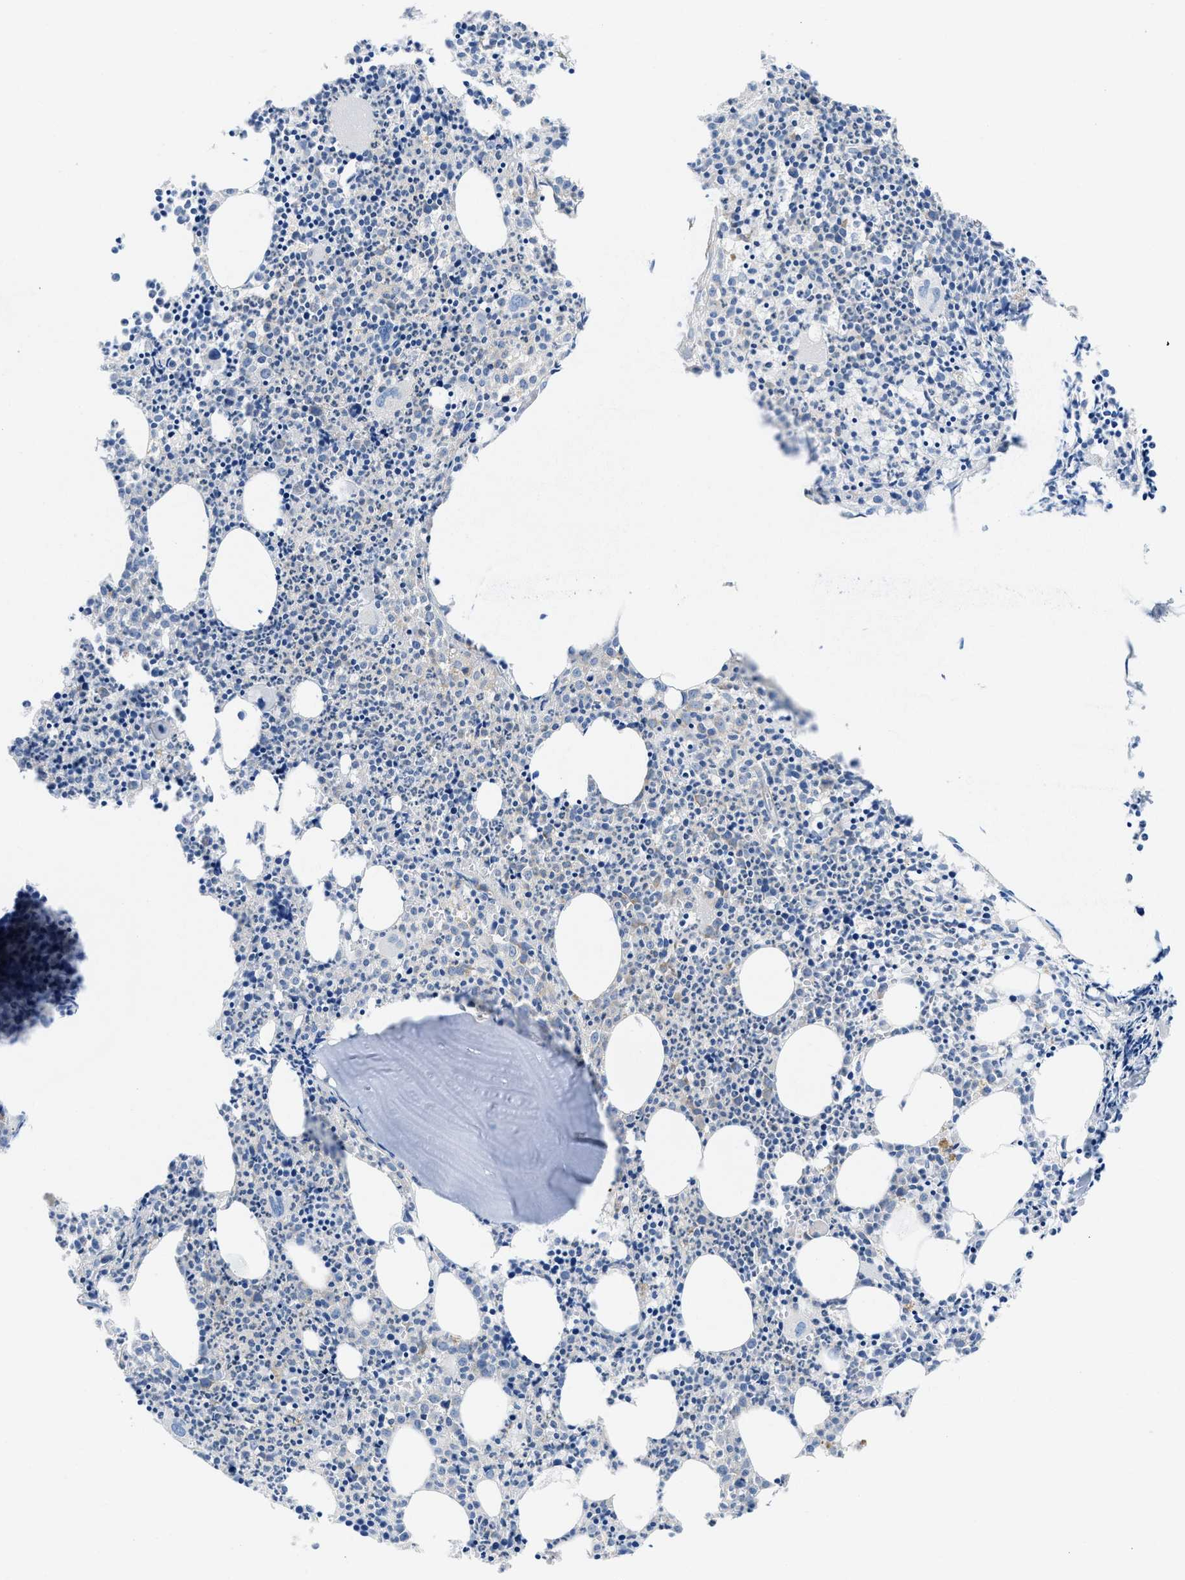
{"staining": {"intensity": "negative", "quantity": "none", "location": "none"}, "tissue": "bone marrow", "cell_type": "Hematopoietic cells", "image_type": "normal", "snomed": [{"axis": "morphology", "description": "Normal tissue, NOS"}, {"axis": "morphology", "description": "Inflammation, NOS"}, {"axis": "topography", "description": "Bone marrow"}], "caption": "This is a photomicrograph of immunohistochemistry staining of unremarkable bone marrow, which shows no positivity in hematopoietic cells.", "gene": "BNC2", "patient": {"sex": "female", "age": 53}}